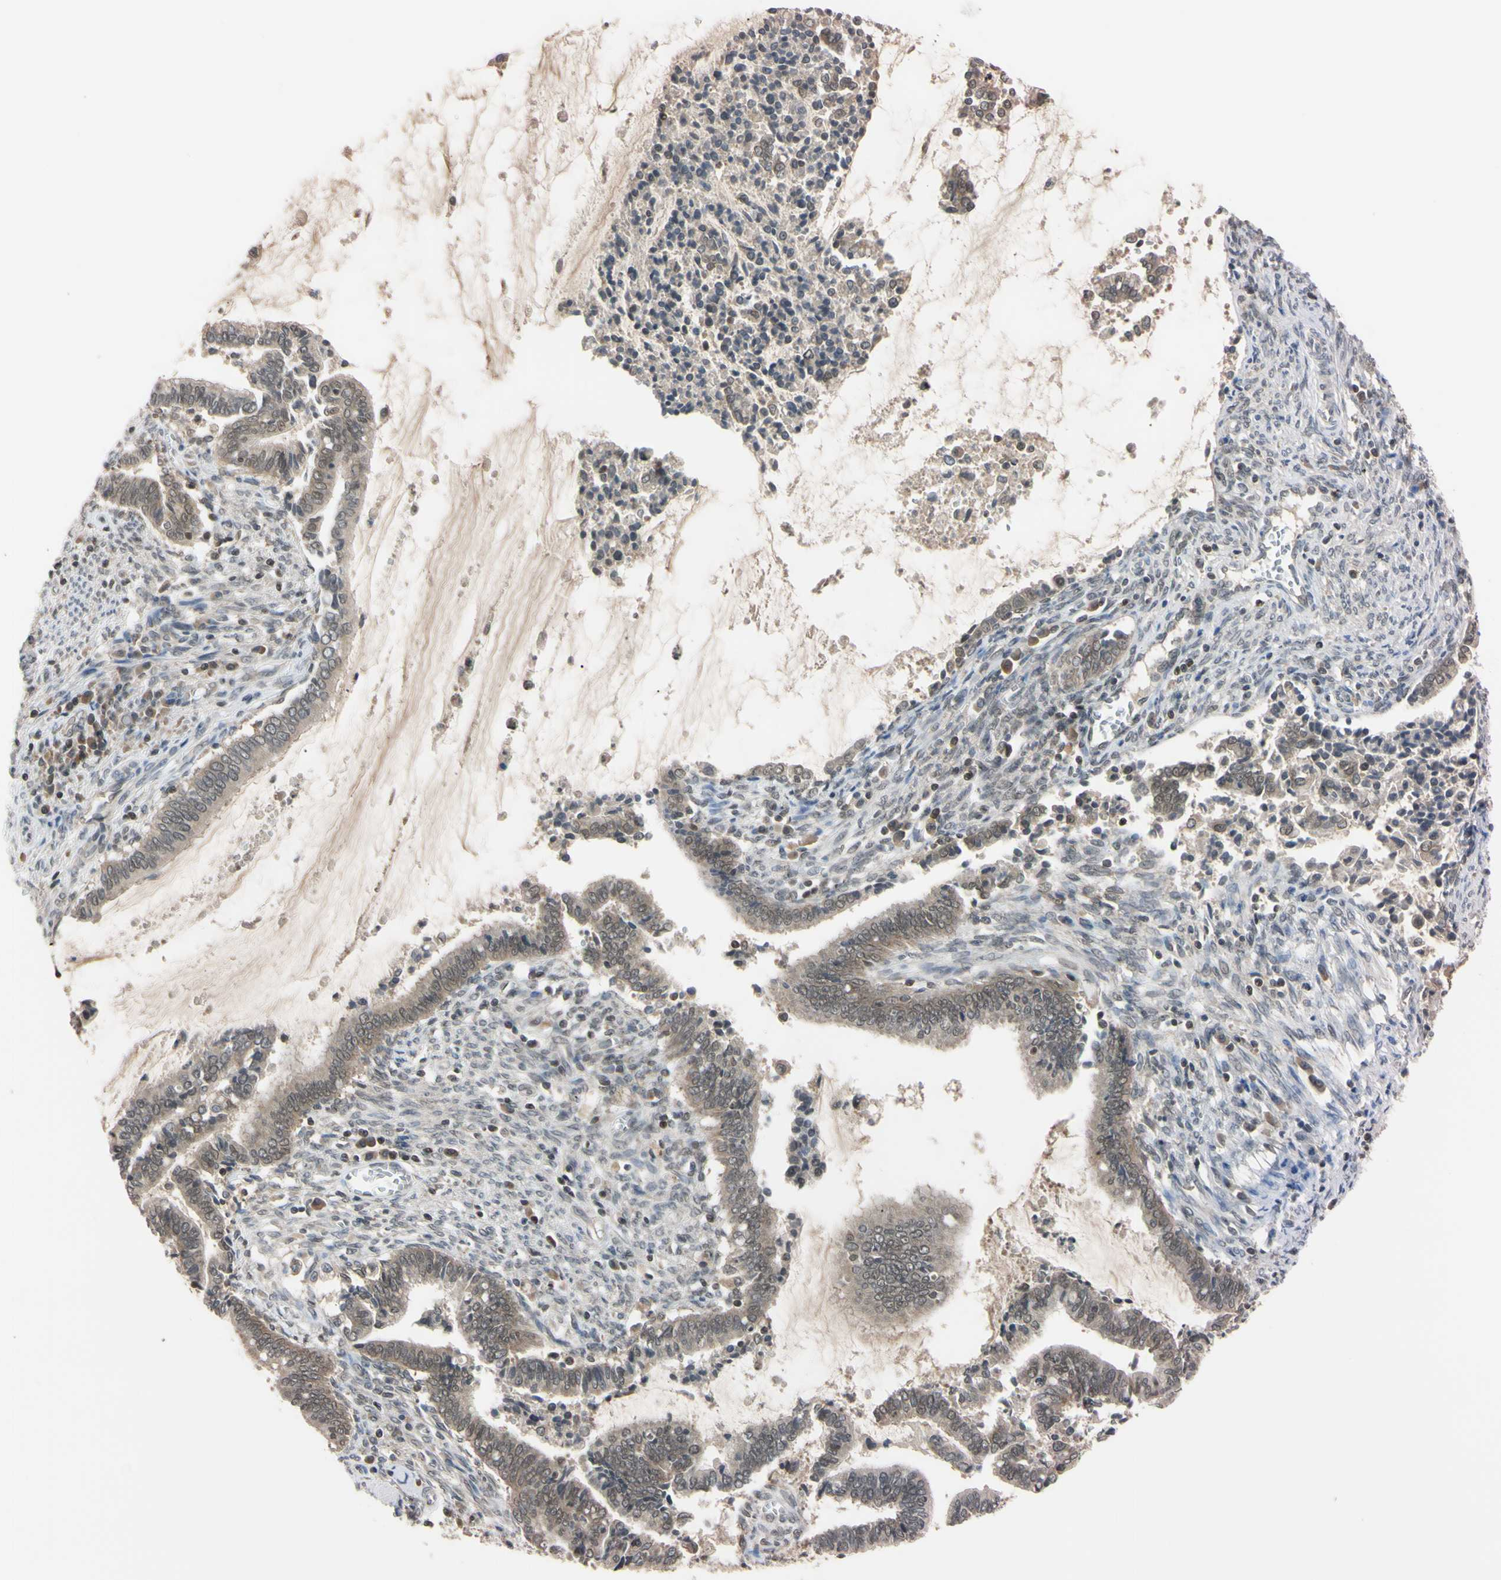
{"staining": {"intensity": "weak", "quantity": ">75%", "location": "cytoplasmic/membranous"}, "tissue": "cervical cancer", "cell_type": "Tumor cells", "image_type": "cancer", "snomed": [{"axis": "morphology", "description": "Adenocarcinoma, NOS"}, {"axis": "topography", "description": "Cervix"}], "caption": "Immunohistochemistry (IHC) image of neoplastic tissue: cervical adenocarcinoma stained using IHC reveals low levels of weak protein expression localized specifically in the cytoplasmic/membranous of tumor cells, appearing as a cytoplasmic/membranous brown color.", "gene": "UBE2I", "patient": {"sex": "female", "age": 44}}